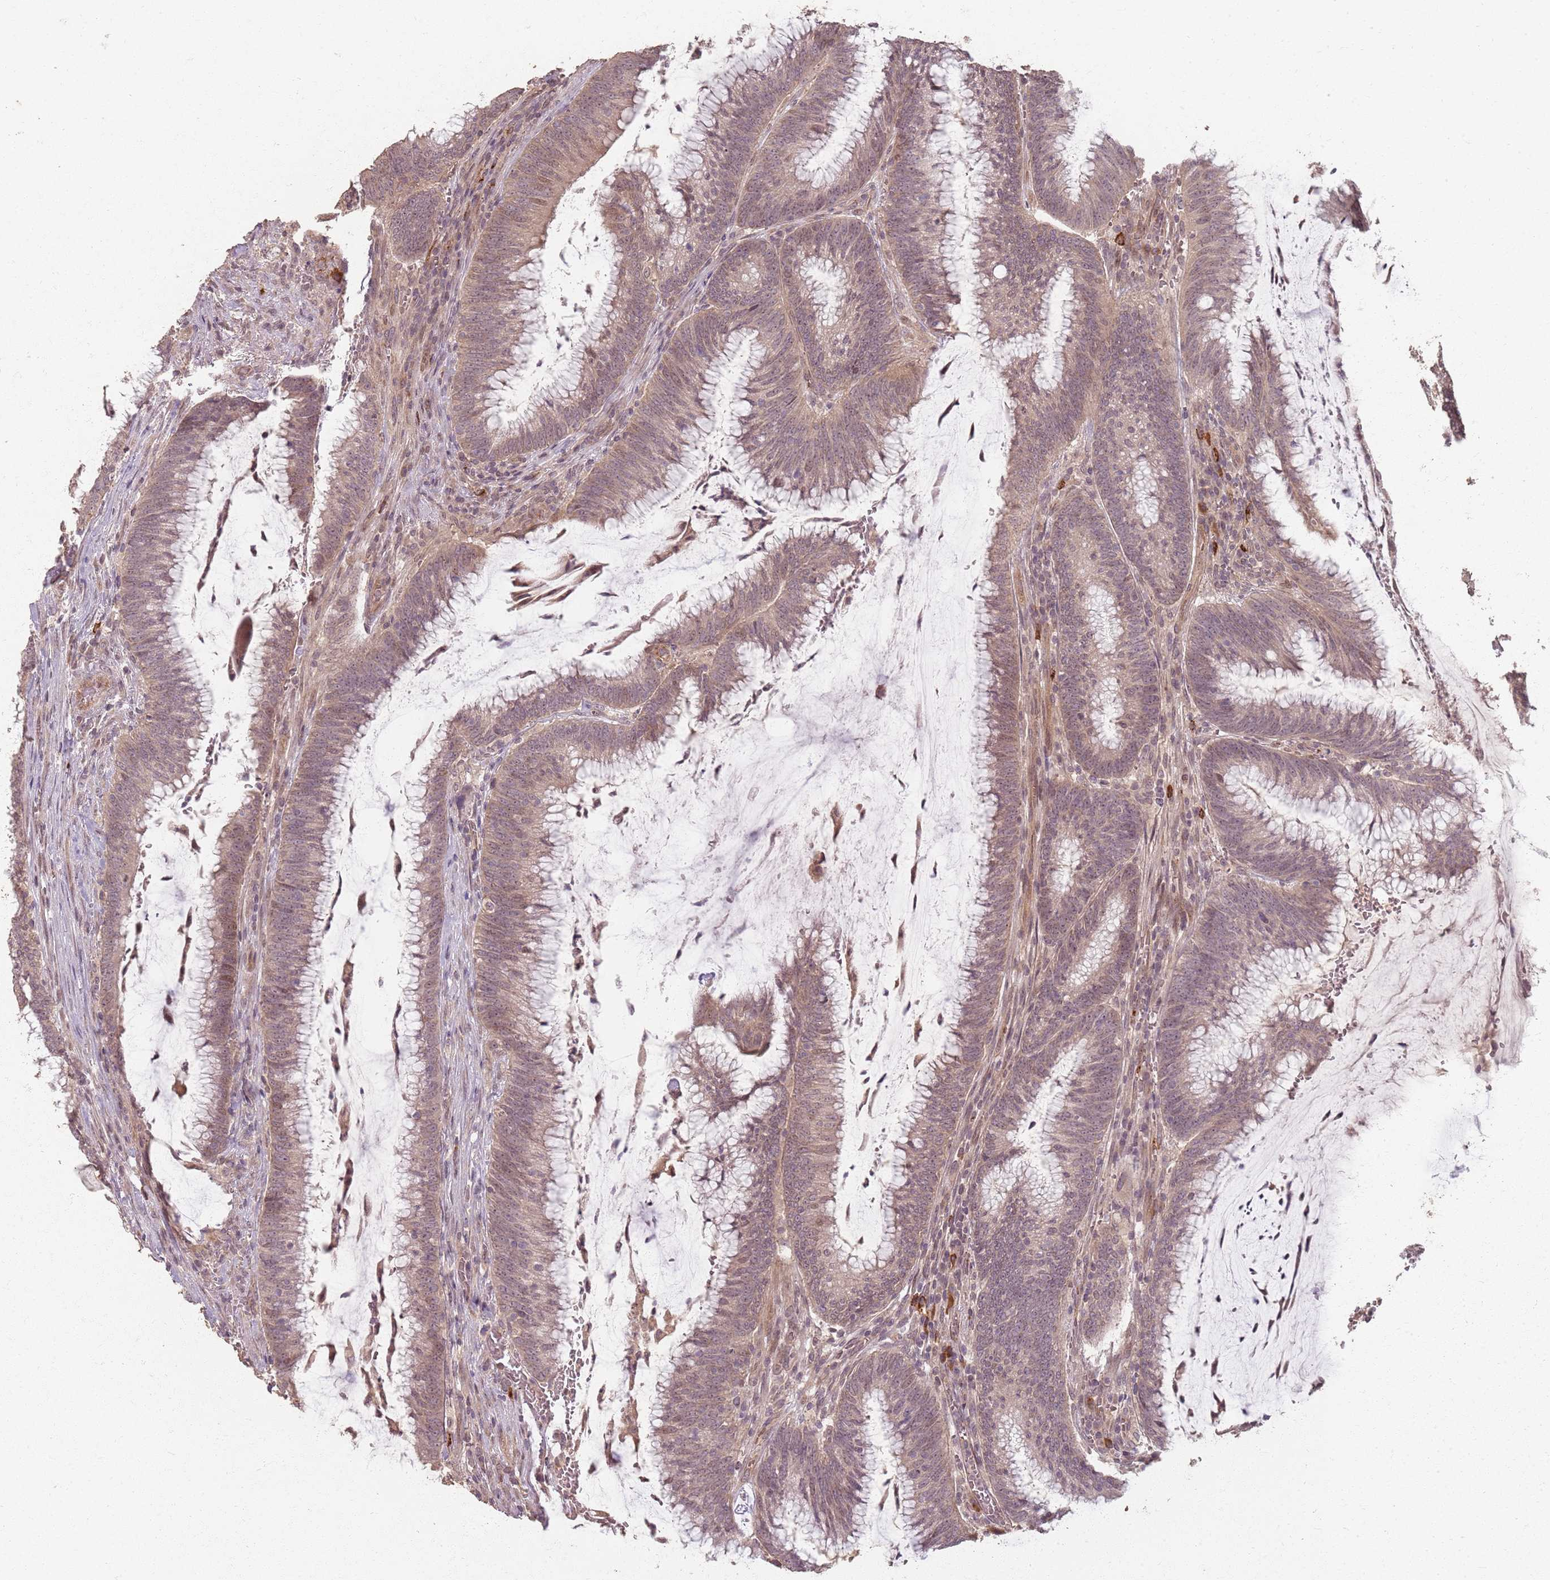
{"staining": {"intensity": "moderate", "quantity": ">75%", "location": "cytoplasmic/membranous"}, "tissue": "colorectal cancer", "cell_type": "Tumor cells", "image_type": "cancer", "snomed": [{"axis": "morphology", "description": "Adenocarcinoma, NOS"}, {"axis": "topography", "description": "Rectum"}], "caption": "This photomicrograph reveals colorectal adenocarcinoma stained with immunohistochemistry to label a protein in brown. The cytoplasmic/membranous of tumor cells show moderate positivity for the protein. Nuclei are counter-stained blue.", "gene": "CCDC168", "patient": {"sex": "female", "age": 77}}